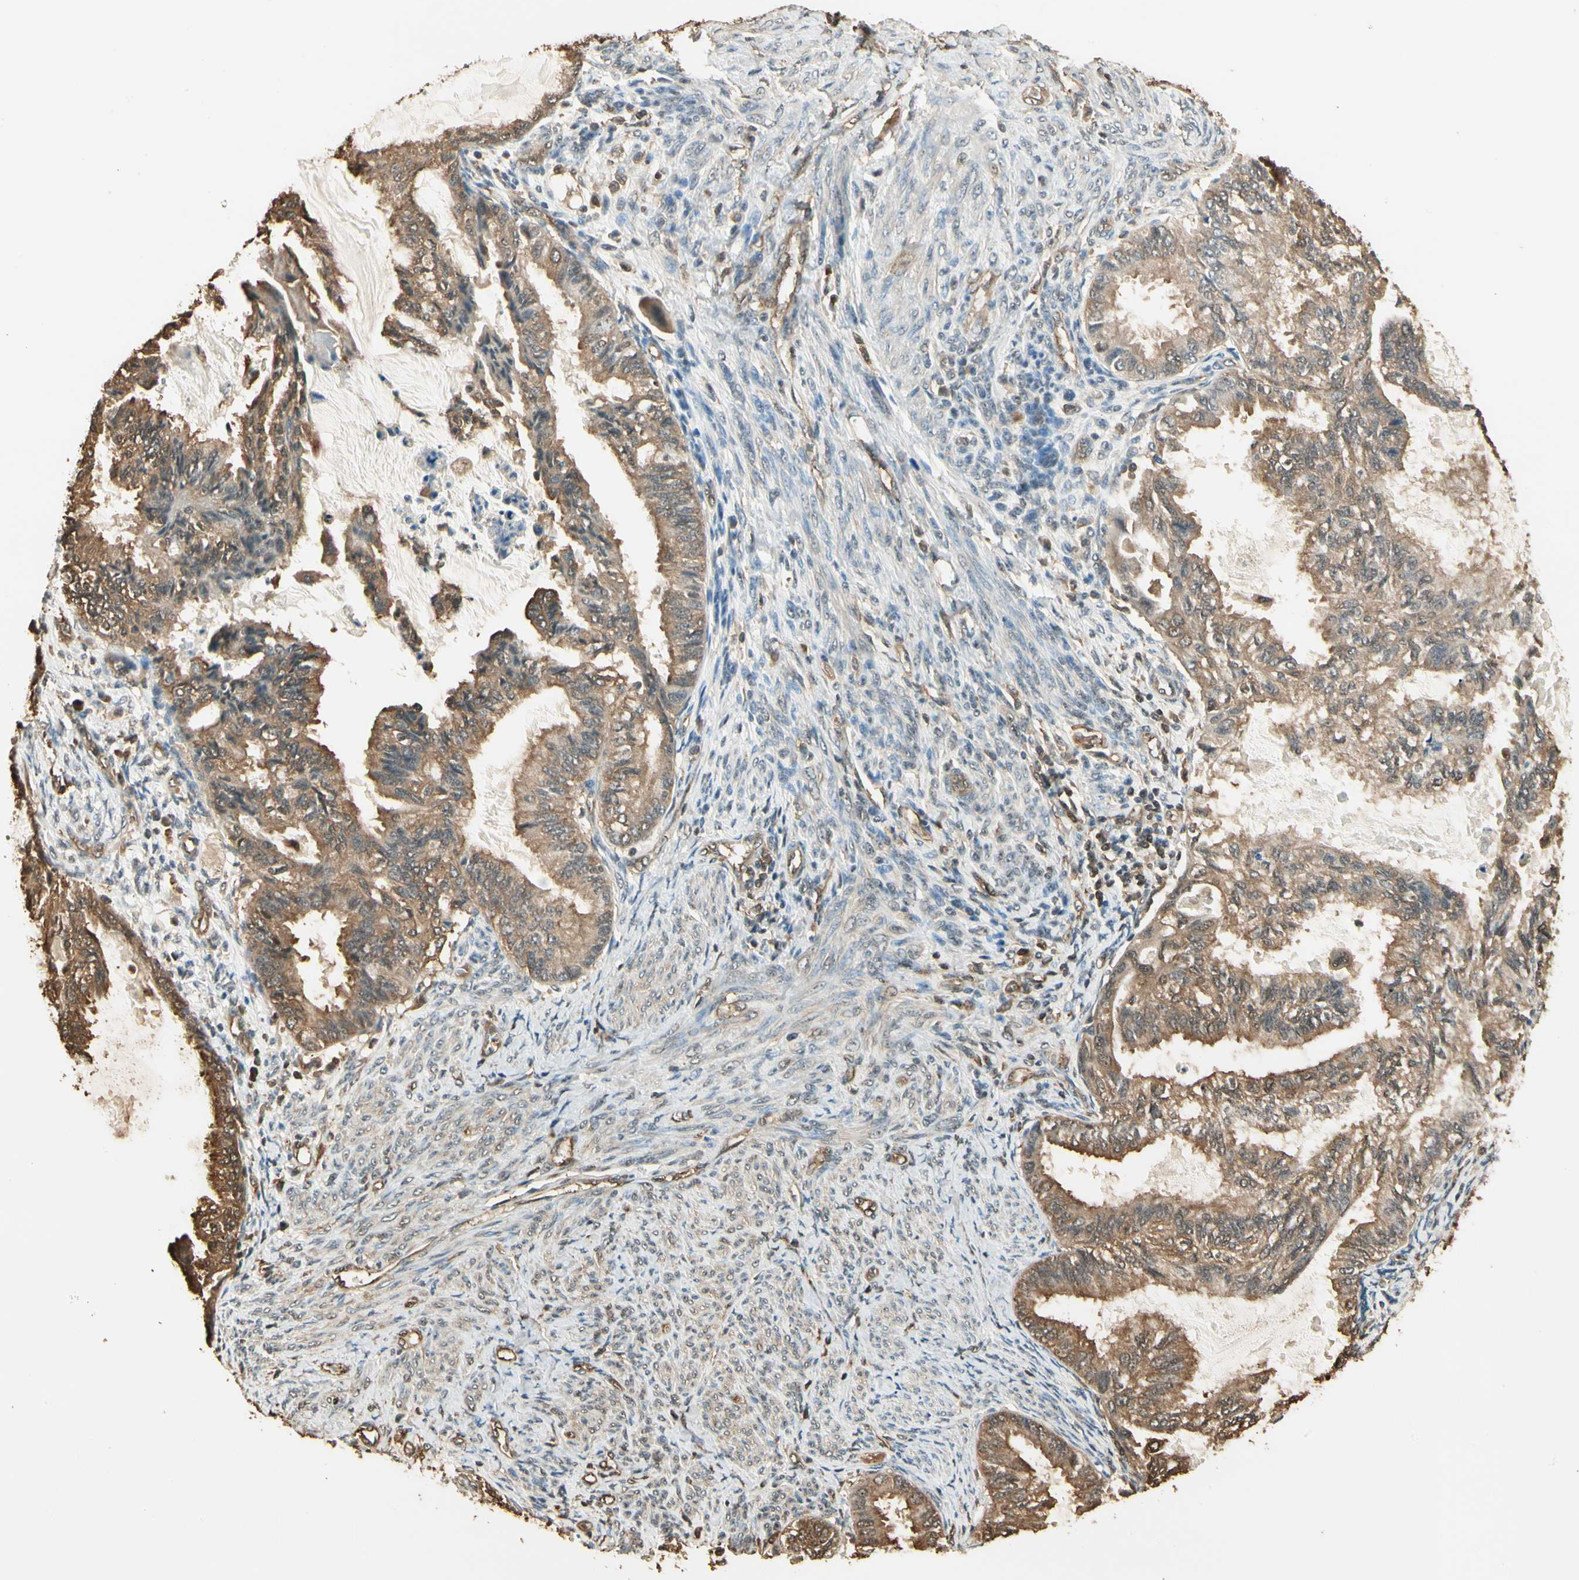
{"staining": {"intensity": "moderate", "quantity": ">75%", "location": "cytoplasmic/membranous"}, "tissue": "cervical cancer", "cell_type": "Tumor cells", "image_type": "cancer", "snomed": [{"axis": "morphology", "description": "Normal tissue, NOS"}, {"axis": "morphology", "description": "Adenocarcinoma, NOS"}, {"axis": "topography", "description": "Cervix"}, {"axis": "topography", "description": "Endometrium"}], "caption": "High-power microscopy captured an immunohistochemistry (IHC) histopathology image of cervical cancer (adenocarcinoma), revealing moderate cytoplasmic/membranous positivity in approximately >75% of tumor cells.", "gene": "YWHAE", "patient": {"sex": "female", "age": 86}}